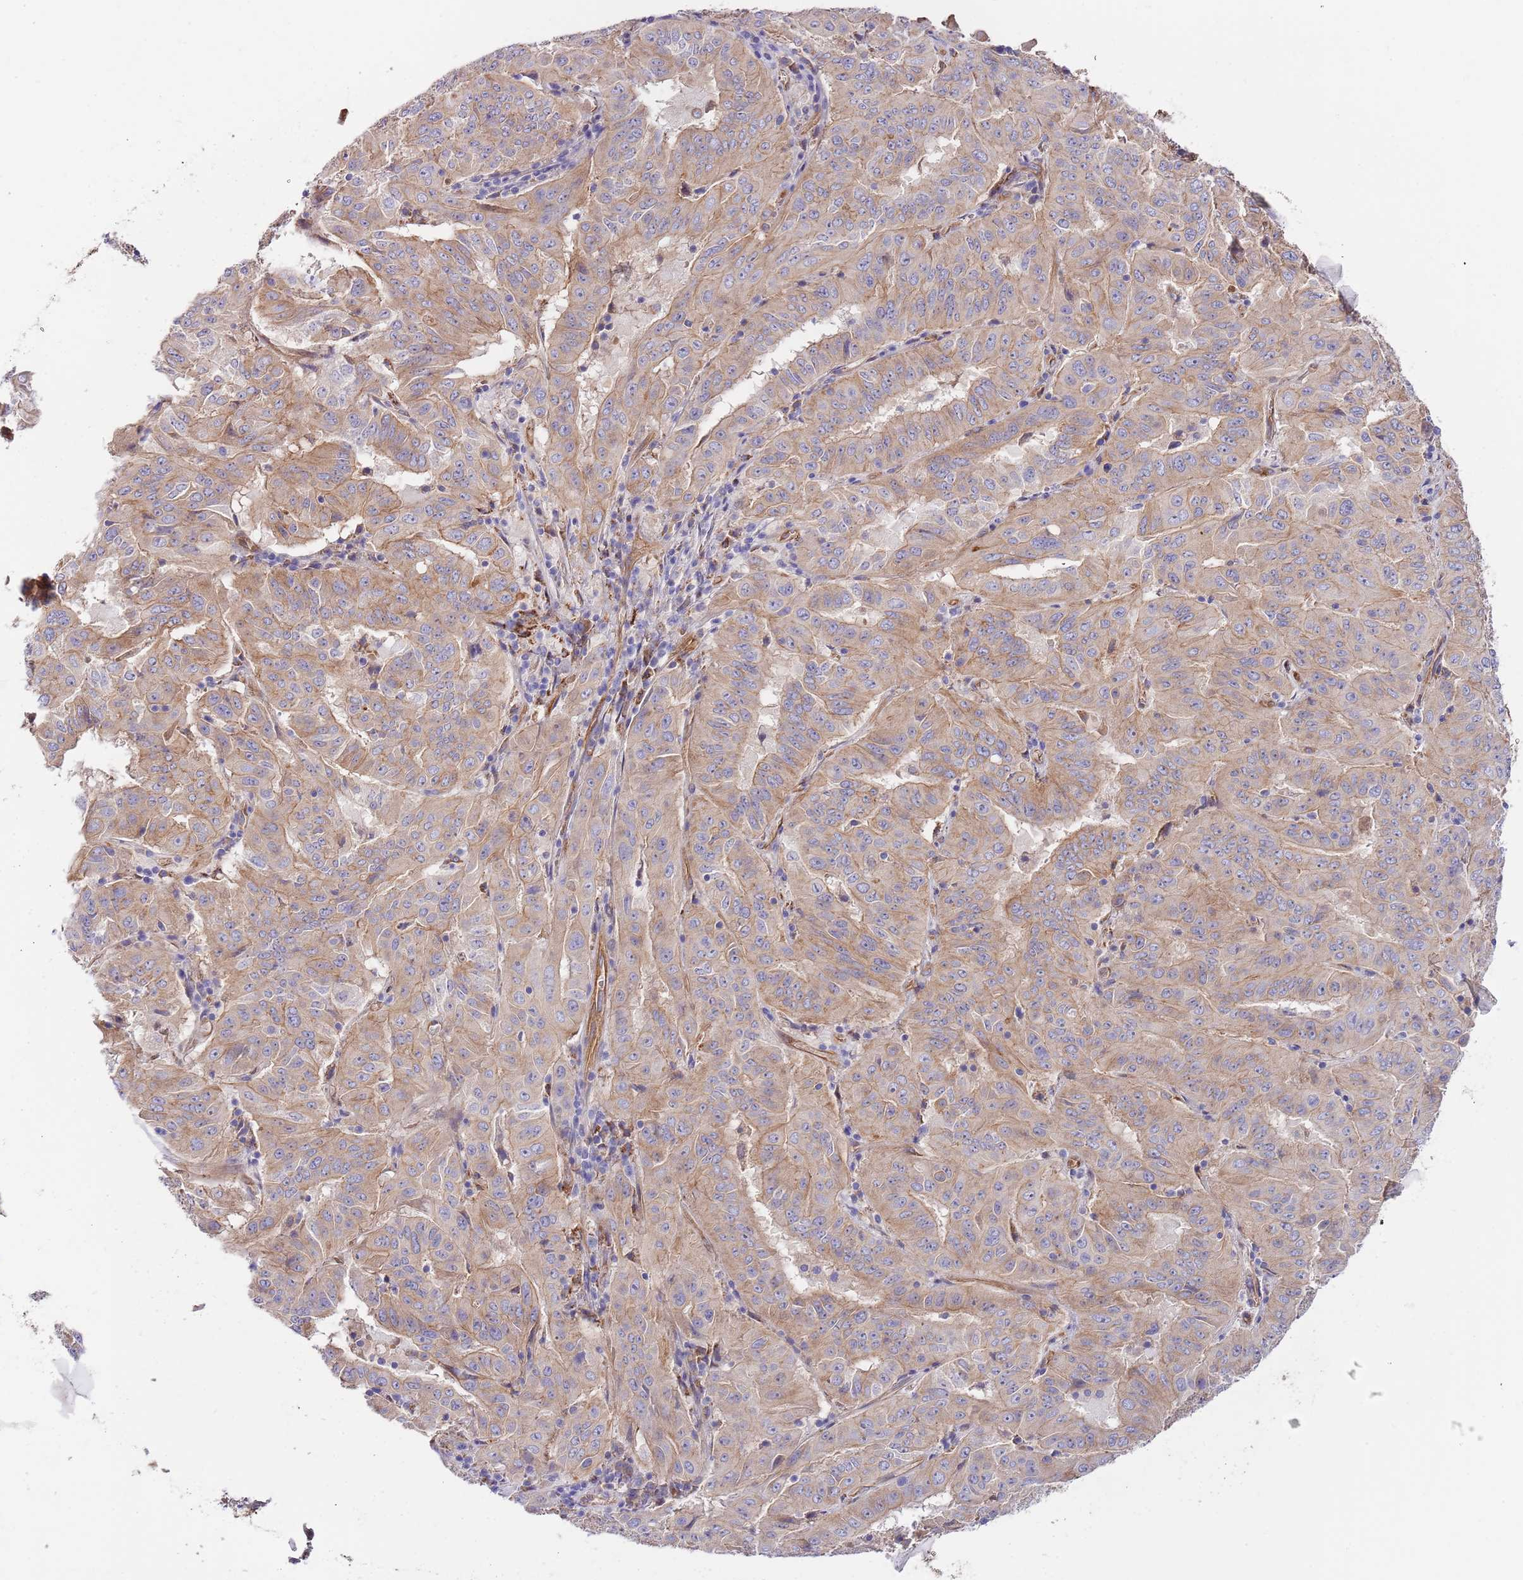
{"staining": {"intensity": "weak", "quantity": ">75%", "location": "cytoplasmic/membranous"}, "tissue": "pancreatic cancer", "cell_type": "Tumor cells", "image_type": "cancer", "snomed": [{"axis": "morphology", "description": "Adenocarcinoma, NOS"}, {"axis": "topography", "description": "Pancreas"}], "caption": "Protein analysis of pancreatic adenocarcinoma tissue shows weak cytoplasmic/membranous positivity in about >75% of tumor cells. (Brightfield microscopy of DAB IHC at high magnification).", "gene": "DOCK6", "patient": {"sex": "male", "age": 63}}